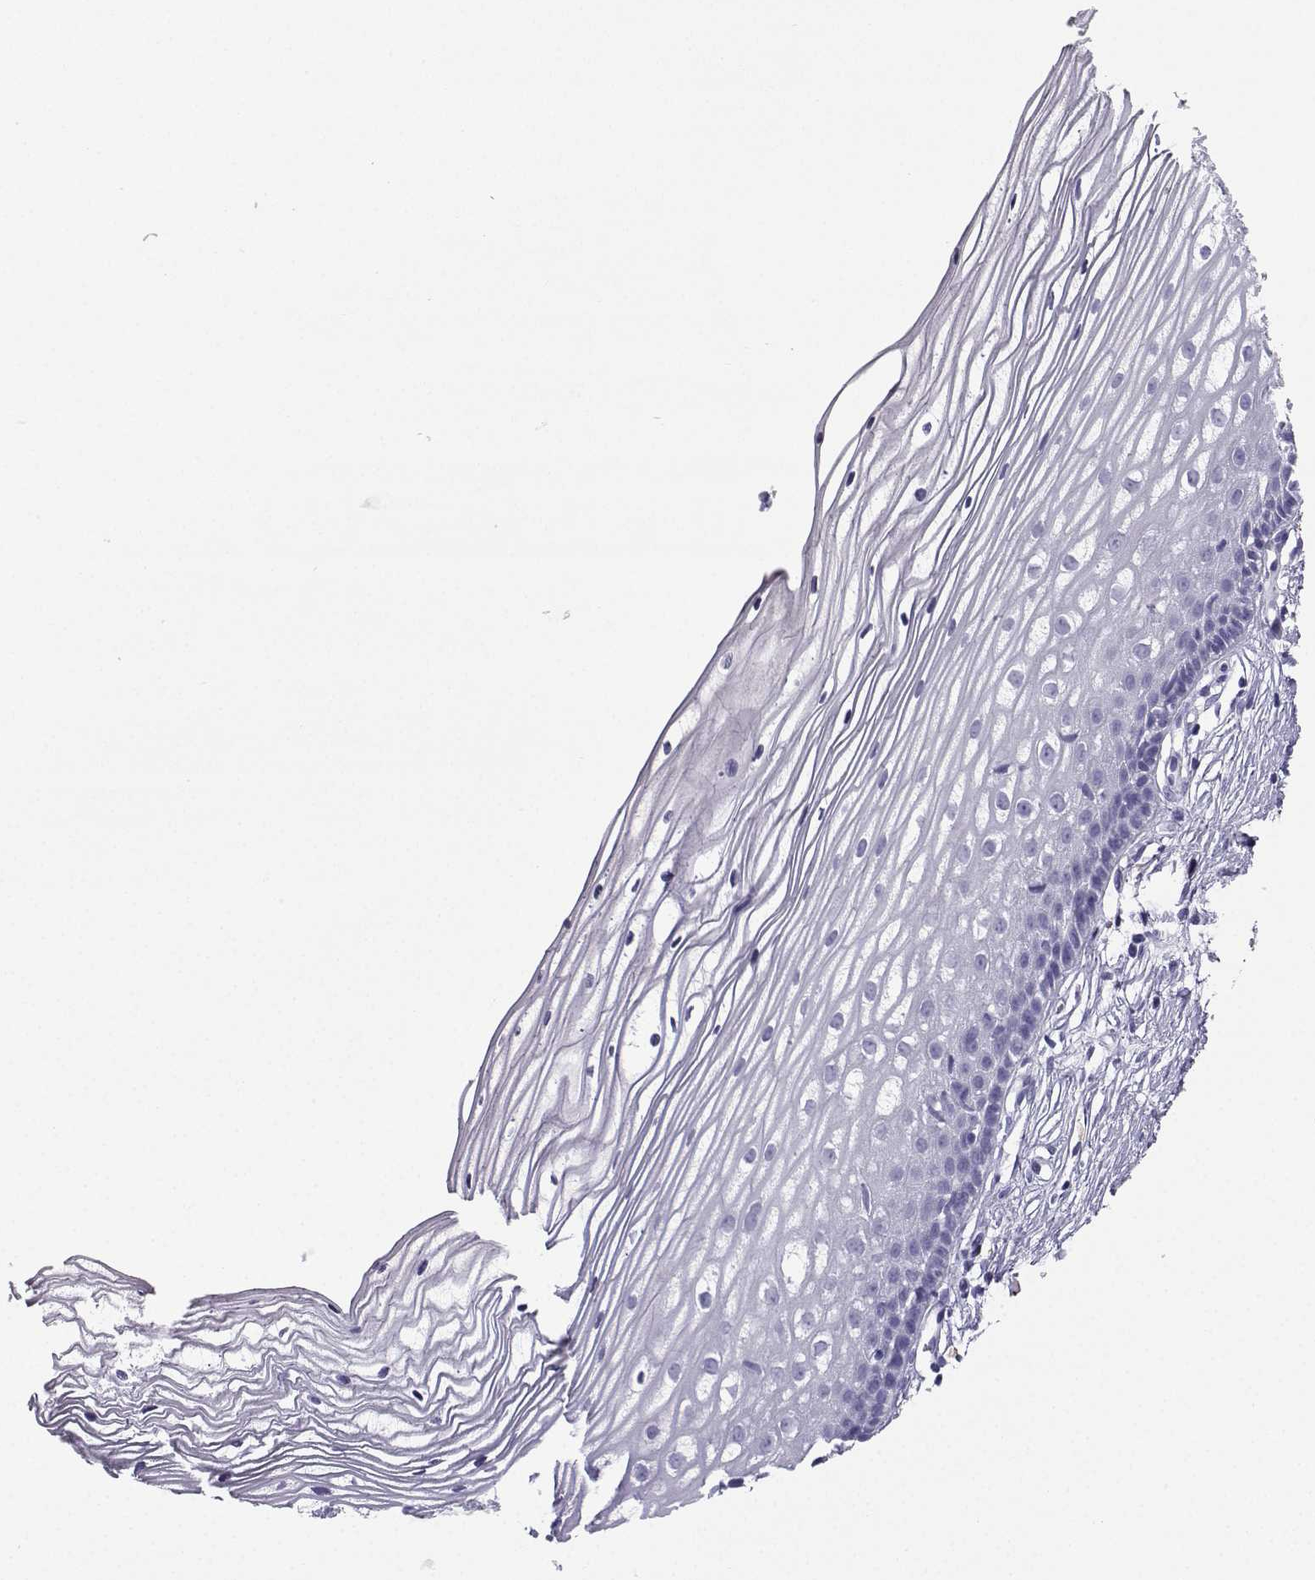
{"staining": {"intensity": "negative", "quantity": "none", "location": "none"}, "tissue": "cervix", "cell_type": "Squamous epithelial cells", "image_type": "normal", "snomed": [{"axis": "morphology", "description": "Normal tissue, NOS"}, {"axis": "topography", "description": "Cervix"}], "caption": "The image shows no staining of squamous epithelial cells in normal cervix.", "gene": "SLC18A2", "patient": {"sex": "female", "age": 40}}